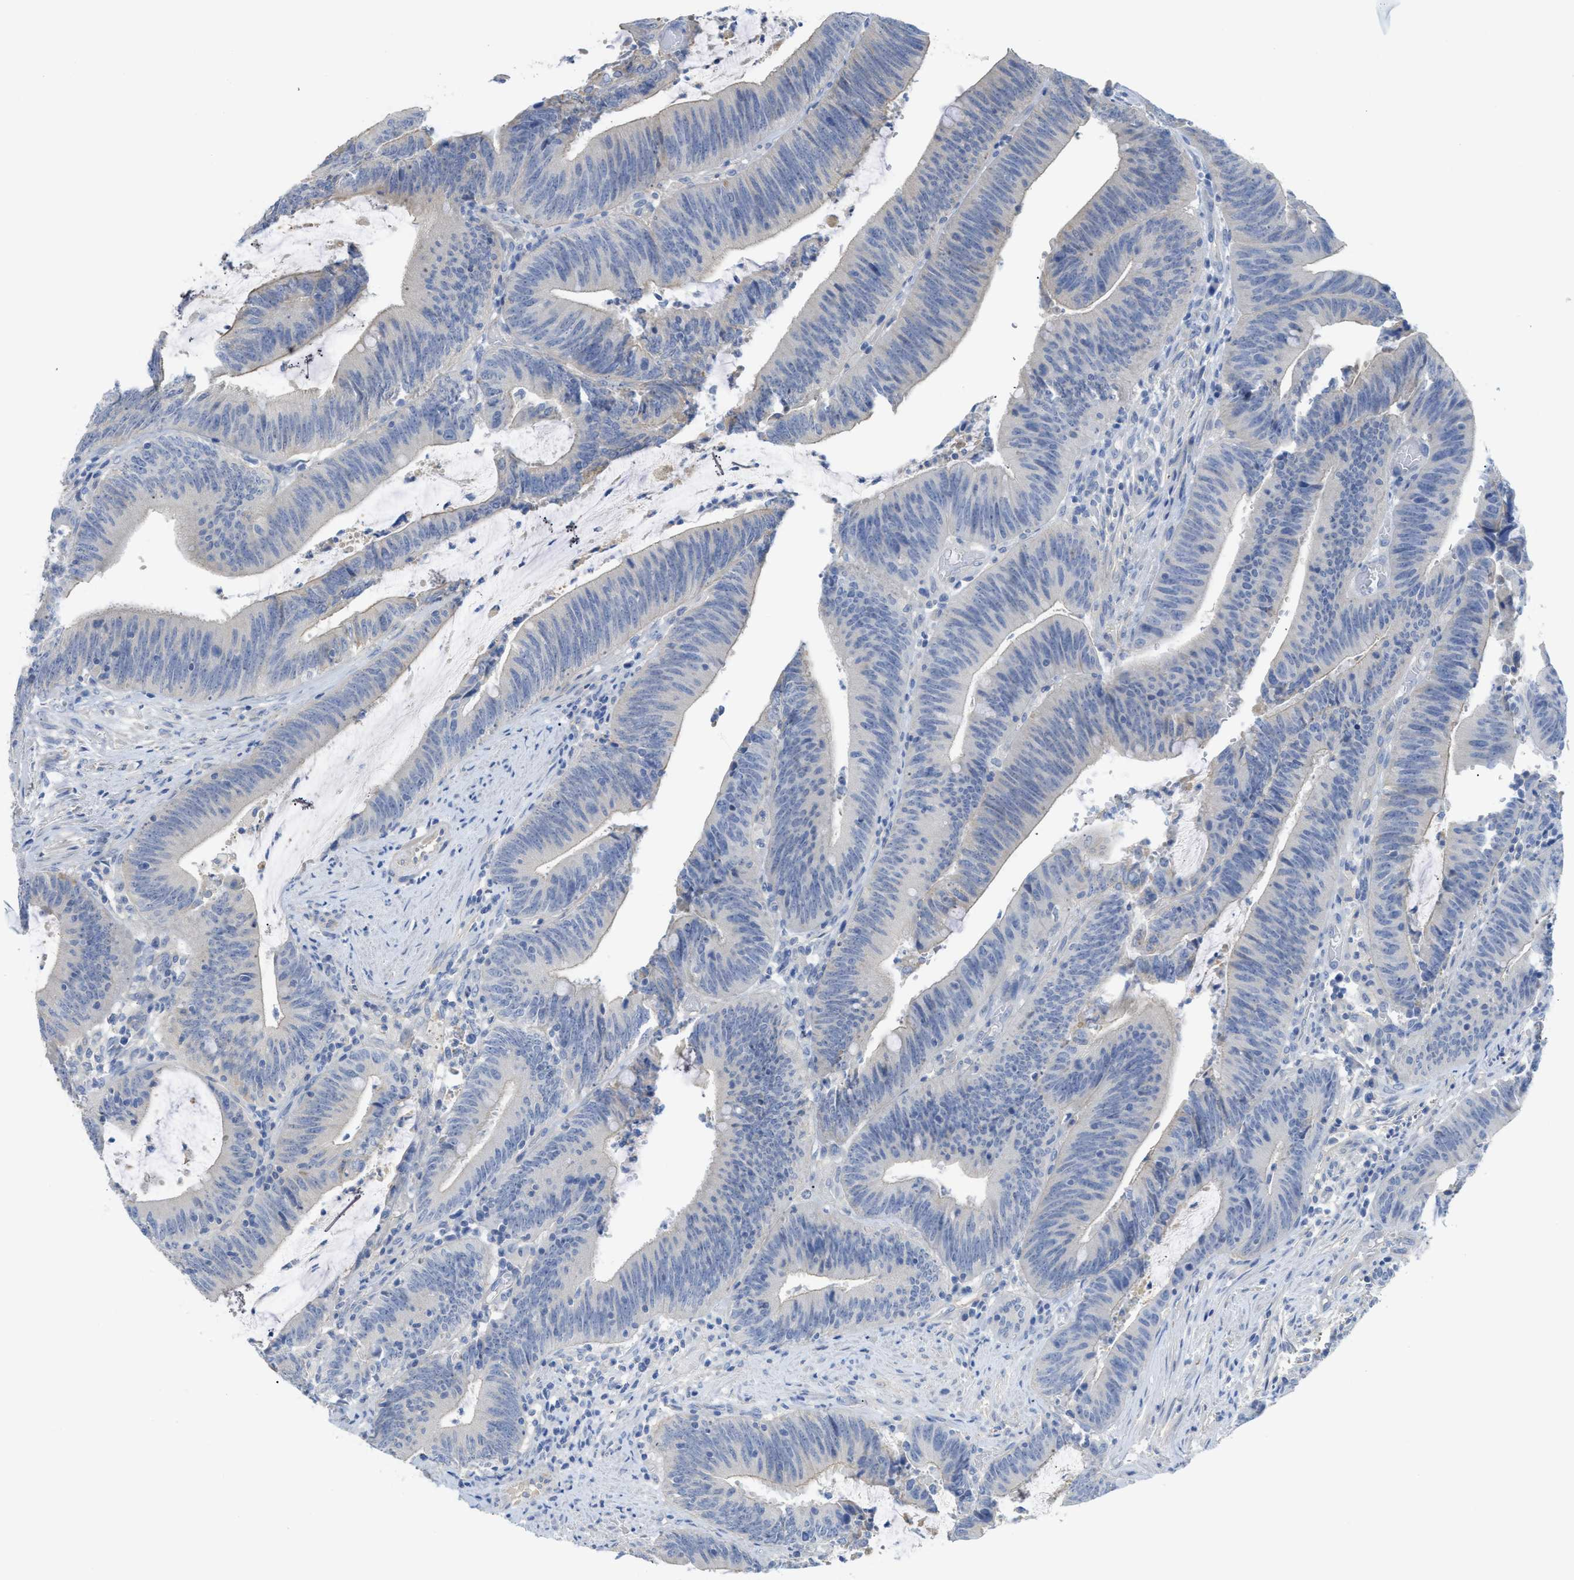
{"staining": {"intensity": "negative", "quantity": "none", "location": "none"}, "tissue": "colorectal cancer", "cell_type": "Tumor cells", "image_type": "cancer", "snomed": [{"axis": "morphology", "description": "Normal tissue, NOS"}, {"axis": "morphology", "description": "Adenocarcinoma, NOS"}, {"axis": "topography", "description": "Rectum"}], "caption": "High magnification brightfield microscopy of colorectal cancer stained with DAB (3,3'-diaminobenzidine) (brown) and counterstained with hematoxylin (blue): tumor cells show no significant expression.", "gene": "MYL3", "patient": {"sex": "female", "age": 66}}